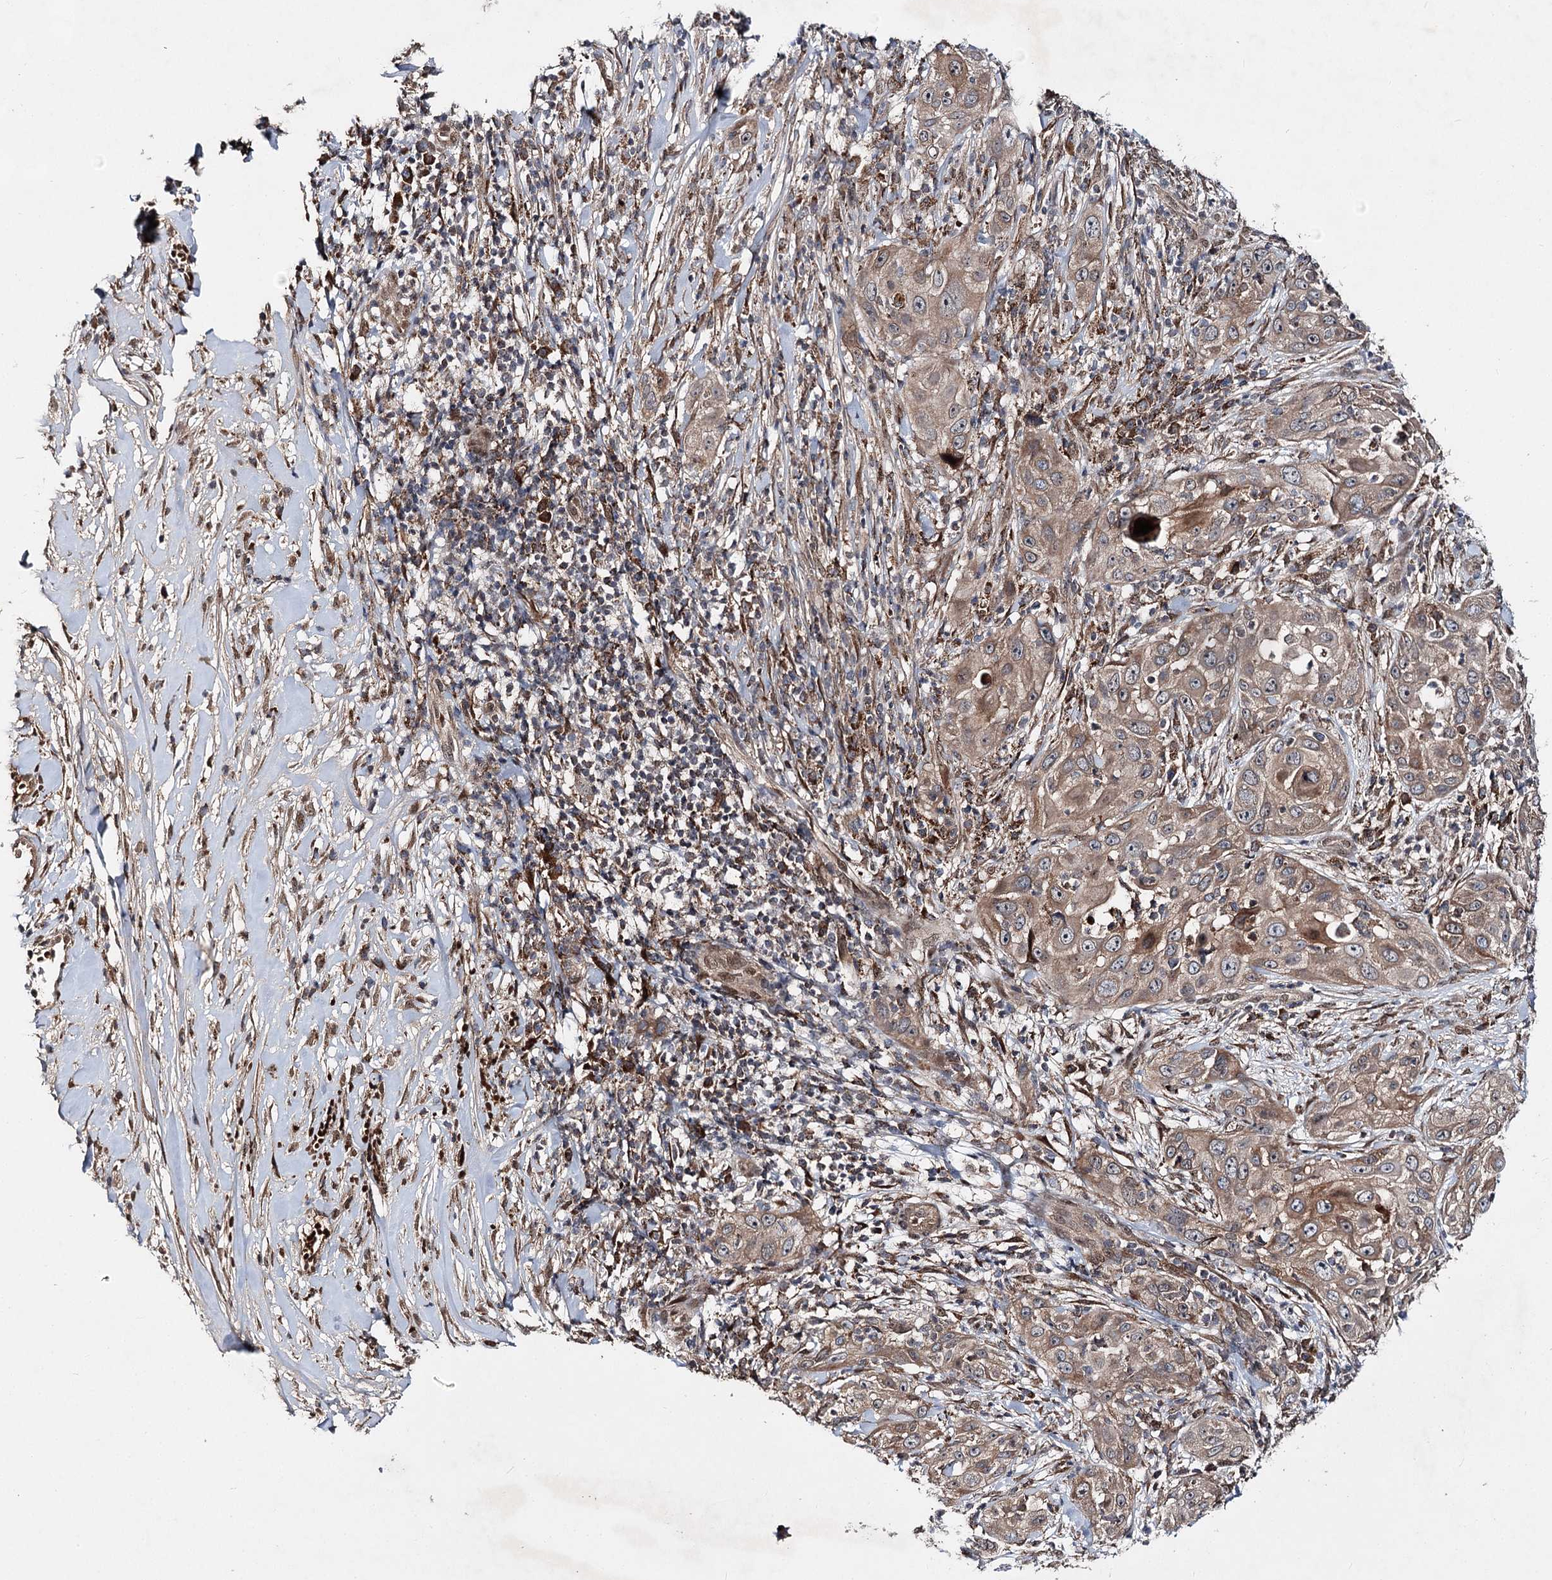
{"staining": {"intensity": "strong", "quantity": "<25%", "location": "cytoplasmic/membranous"}, "tissue": "skin cancer", "cell_type": "Tumor cells", "image_type": "cancer", "snomed": [{"axis": "morphology", "description": "Squamous cell carcinoma, NOS"}, {"axis": "topography", "description": "Skin"}], "caption": "This micrograph shows immunohistochemistry staining of human skin cancer (squamous cell carcinoma), with medium strong cytoplasmic/membranous positivity in about <25% of tumor cells.", "gene": "MSANTD2", "patient": {"sex": "female", "age": 44}}